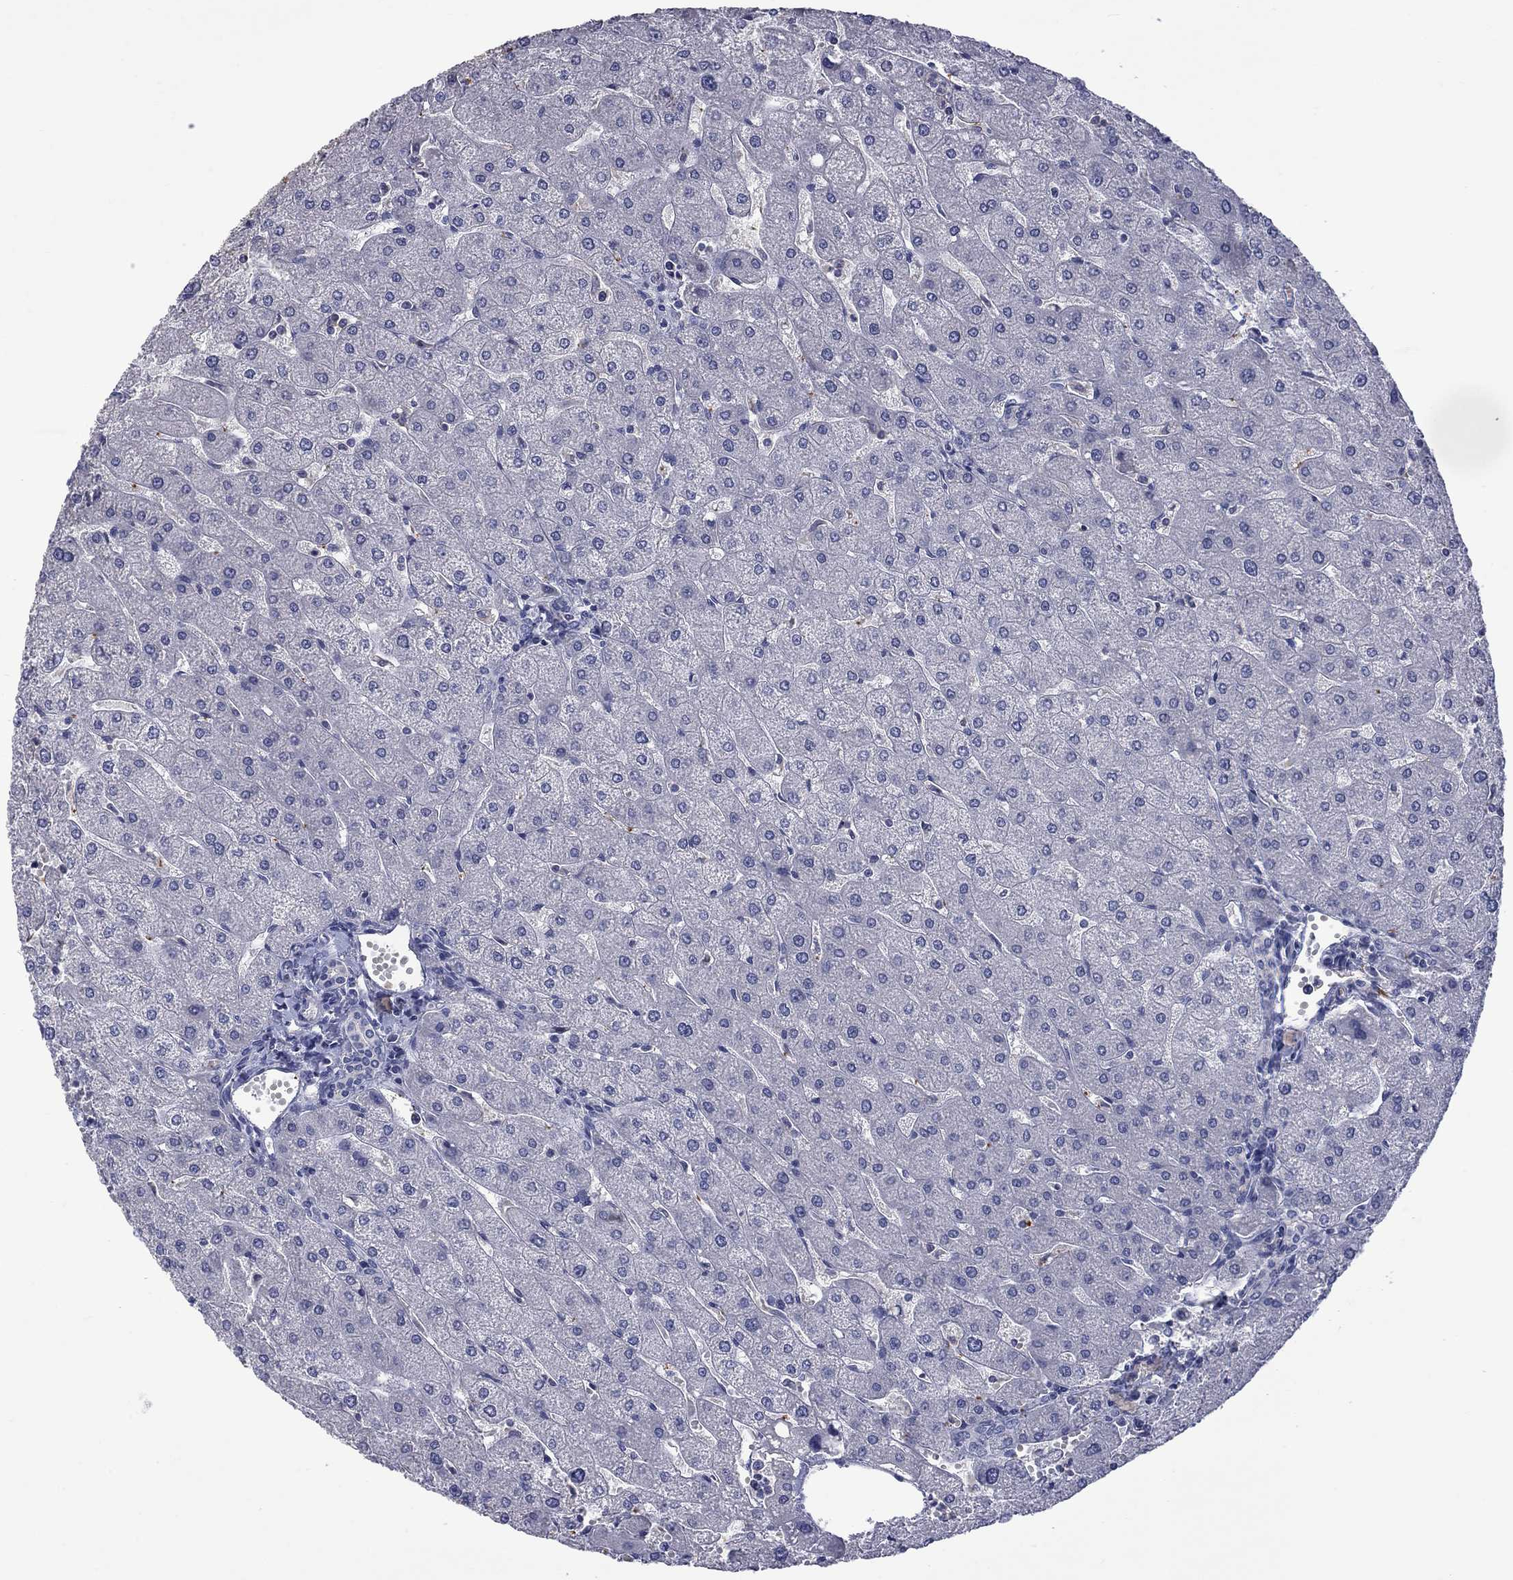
{"staining": {"intensity": "negative", "quantity": "none", "location": "none"}, "tissue": "liver", "cell_type": "Cholangiocytes", "image_type": "normal", "snomed": [{"axis": "morphology", "description": "Normal tissue, NOS"}, {"axis": "topography", "description": "Liver"}], "caption": "Immunohistochemistry (IHC) of benign liver reveals no staining in cholangiocytes. The staining was performed using DAB (3,3'-diaminobenzidine) to visualize the protein expression in brown, while the nuclei were stained in blue with hematoxylin (Magnification: 20x).", "gene": "PLEK", "patient": {"sex": "male", "age": 67}}